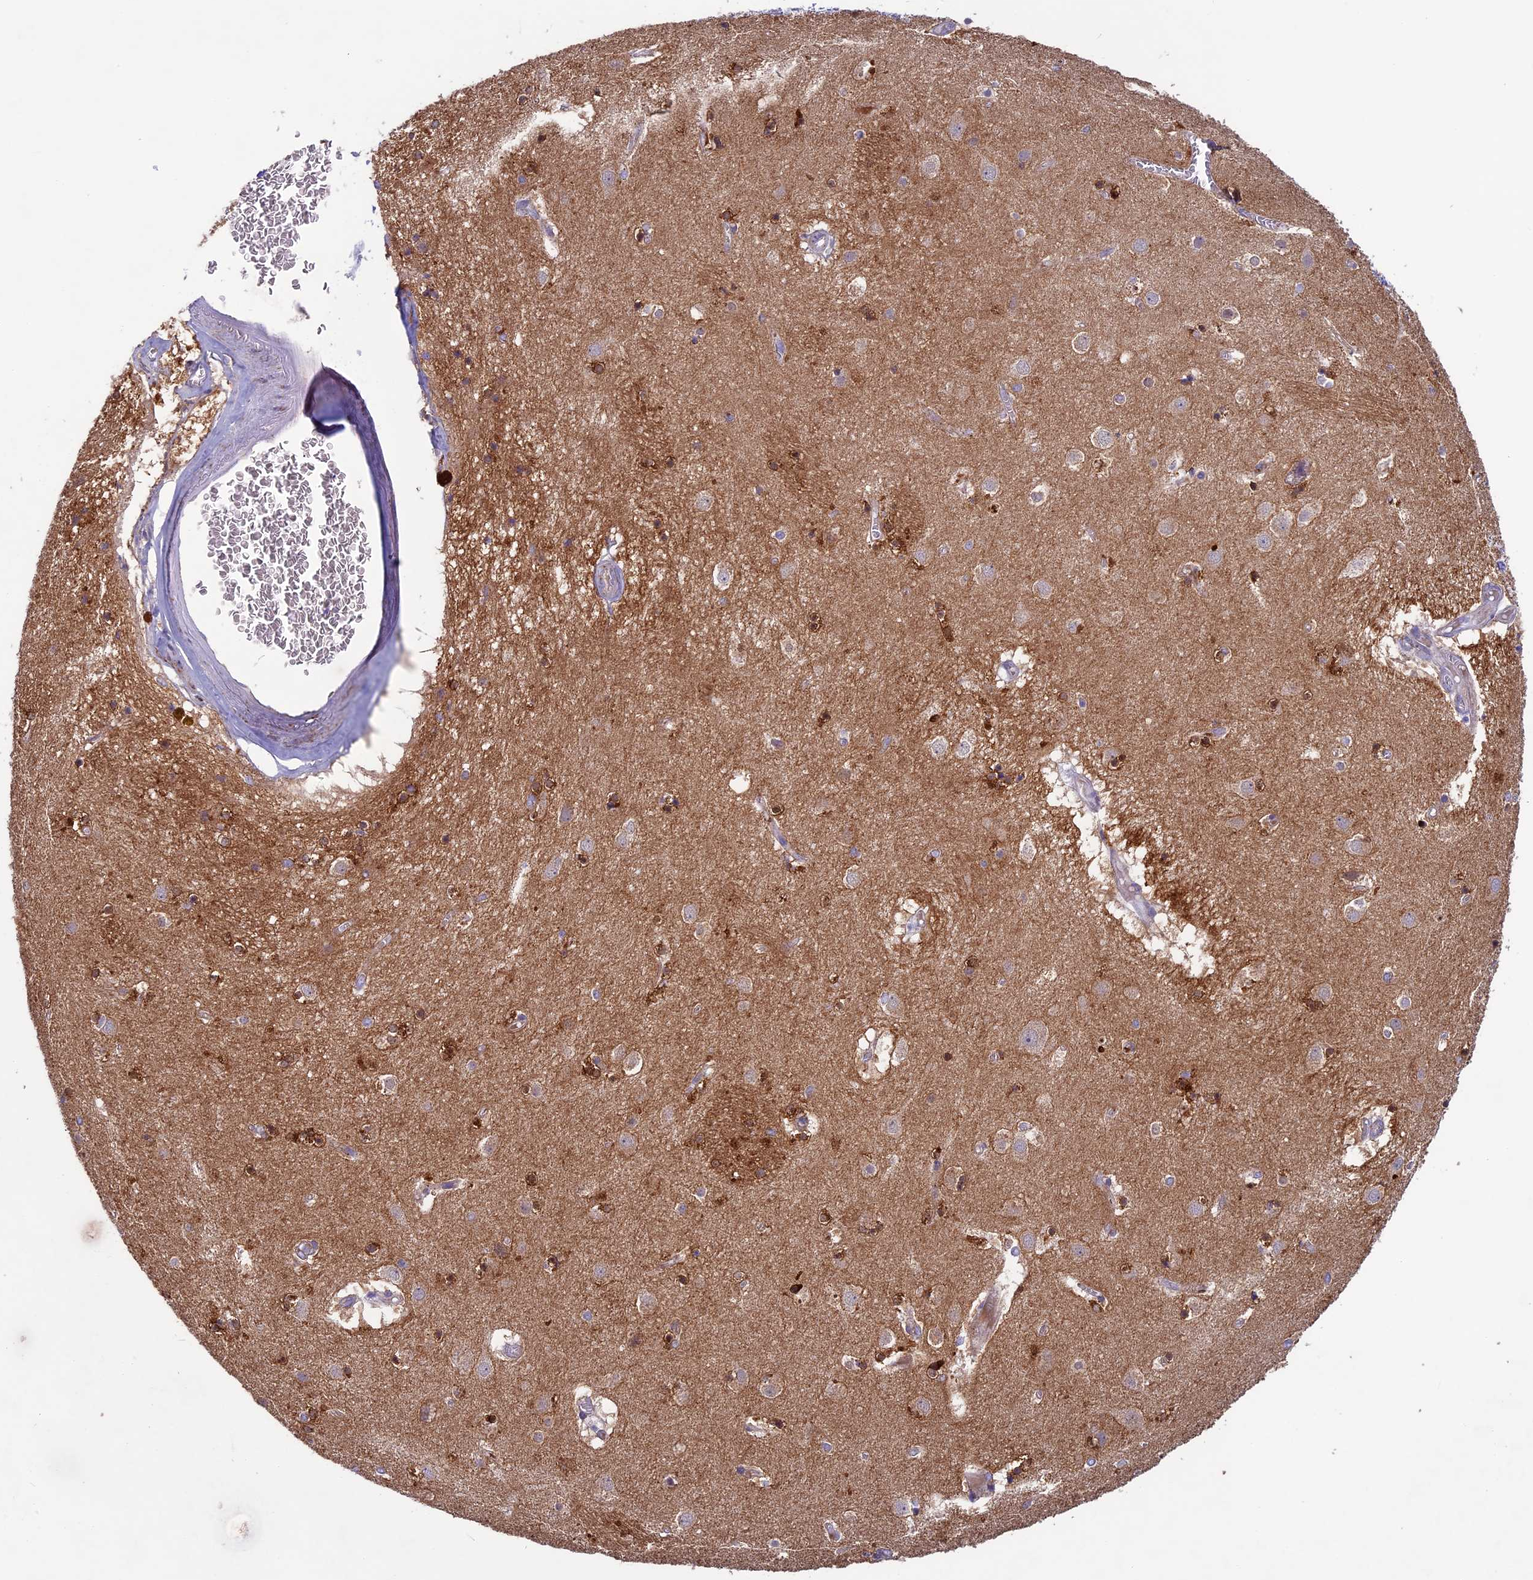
{"staining": {"intensity": "negative", "quantity": "none", "location": "none"}, "tissue": "caudate", "cell_type": "Glial cells", "image_type": "normal", "snomed": [{"axis": "morphology", "description": "Normal tissue, NOS"}, {"axis": "topography", "description": "Lateral ventricle wall"}], "caption": "Immunohistochemistry (IHC) image of normal caudate: human caudate stained with DAB displays no significant protein expression in glial cells. (Immunohistochemistry (IHC), brightfield microscopy, high magnification).", "gene": "MFSD12", "patient": {"sex": "male", "age": 70}}